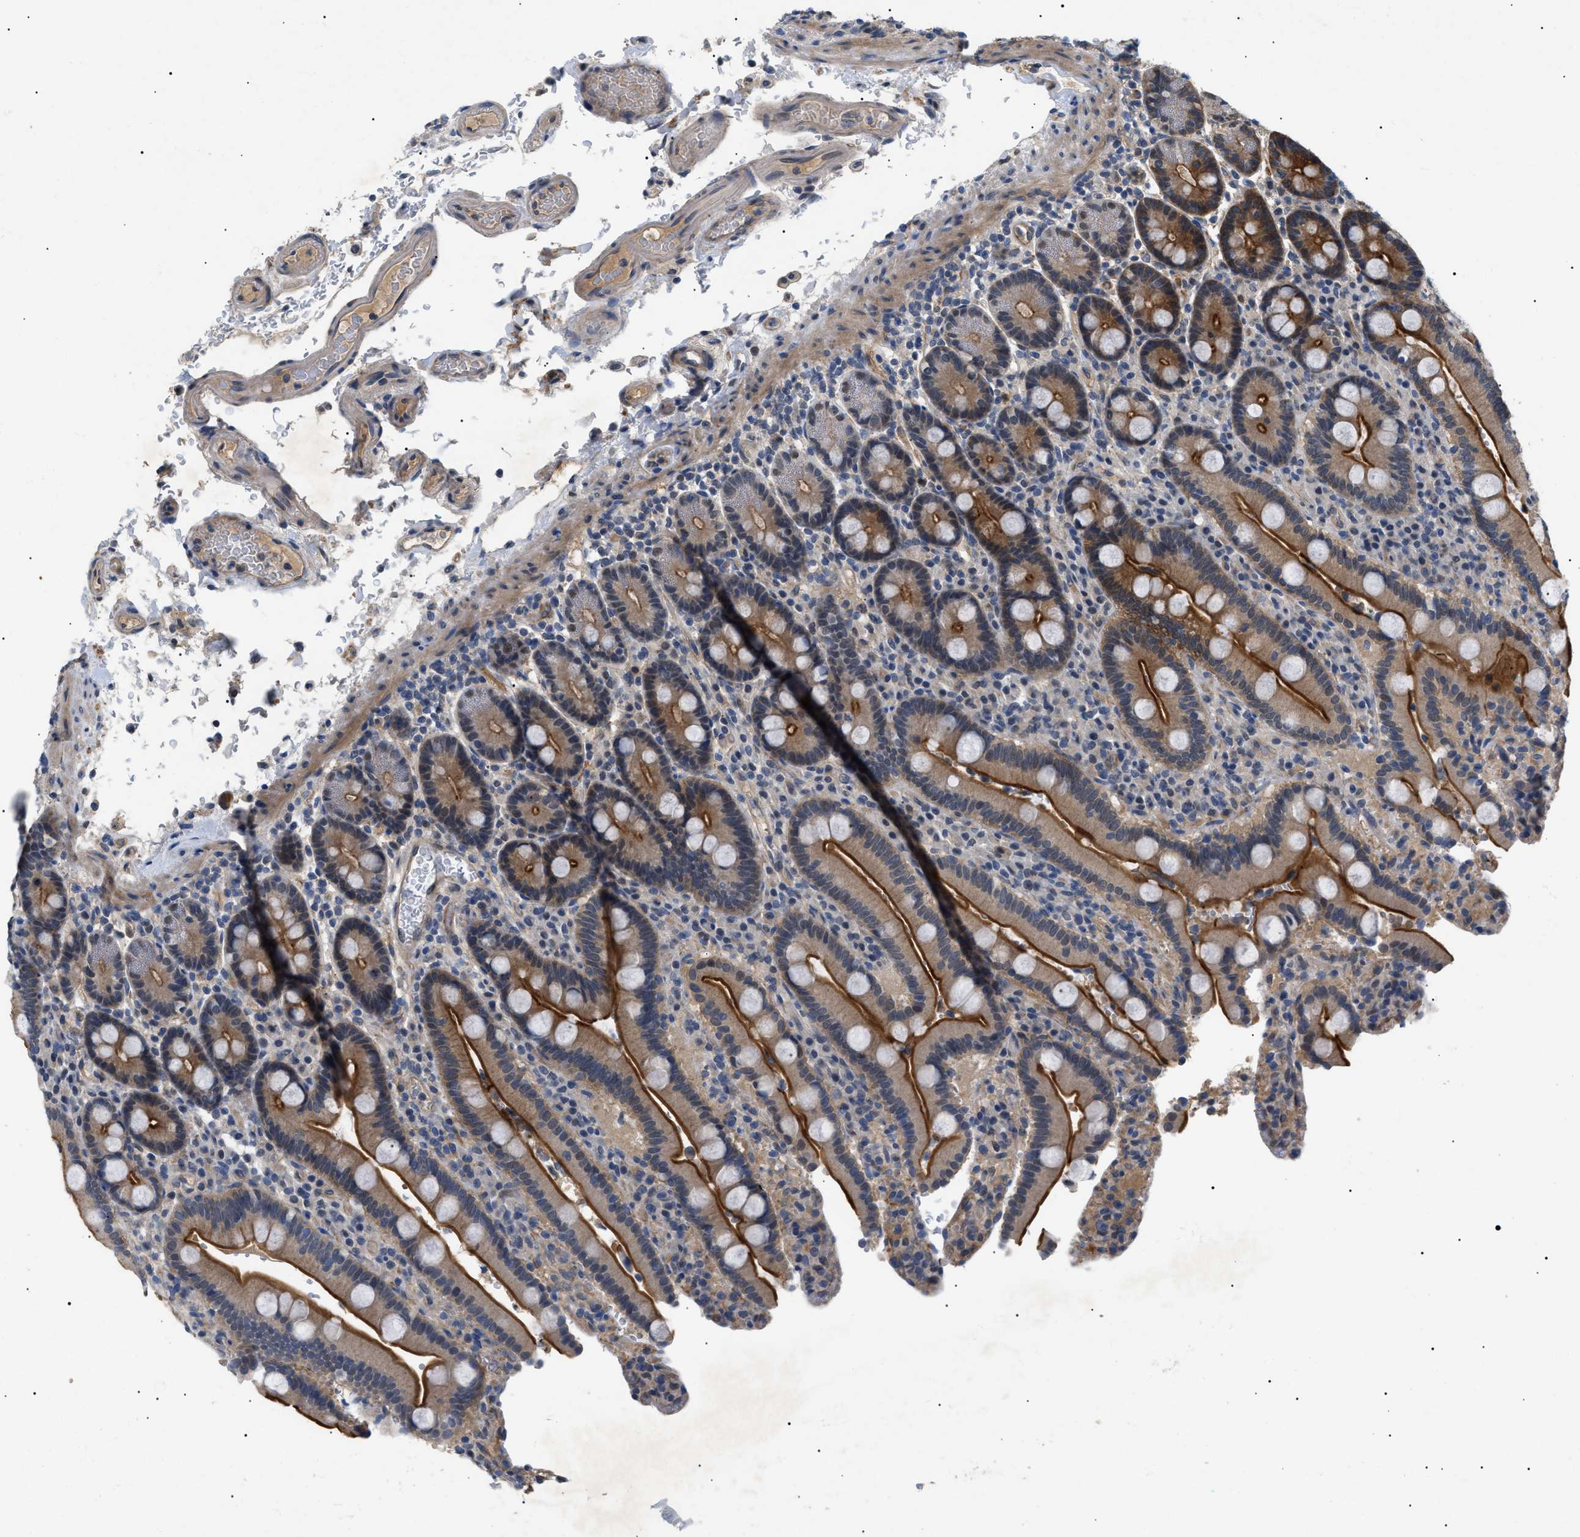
{"staining": {"intensity": "moderate", "quantity": ">75%", "location": "cytoplasmic/membranous"}, "tissue": "duodenum", "cell_type": "Glandular cells", "image_type": "normal", "snomed": [{"axis": "morphology", "description": "Normal tissue, NOS"}, {"axis": "topography", "description": "Small intestine, NOS"}], "caption": "Duodenum stained with a brown dye displays moderate cytoplasmic/membranous positive expression in about >75% of glandular cells.", "gene": "CRCP", "patient": {"sex": "female", "age": 71}}